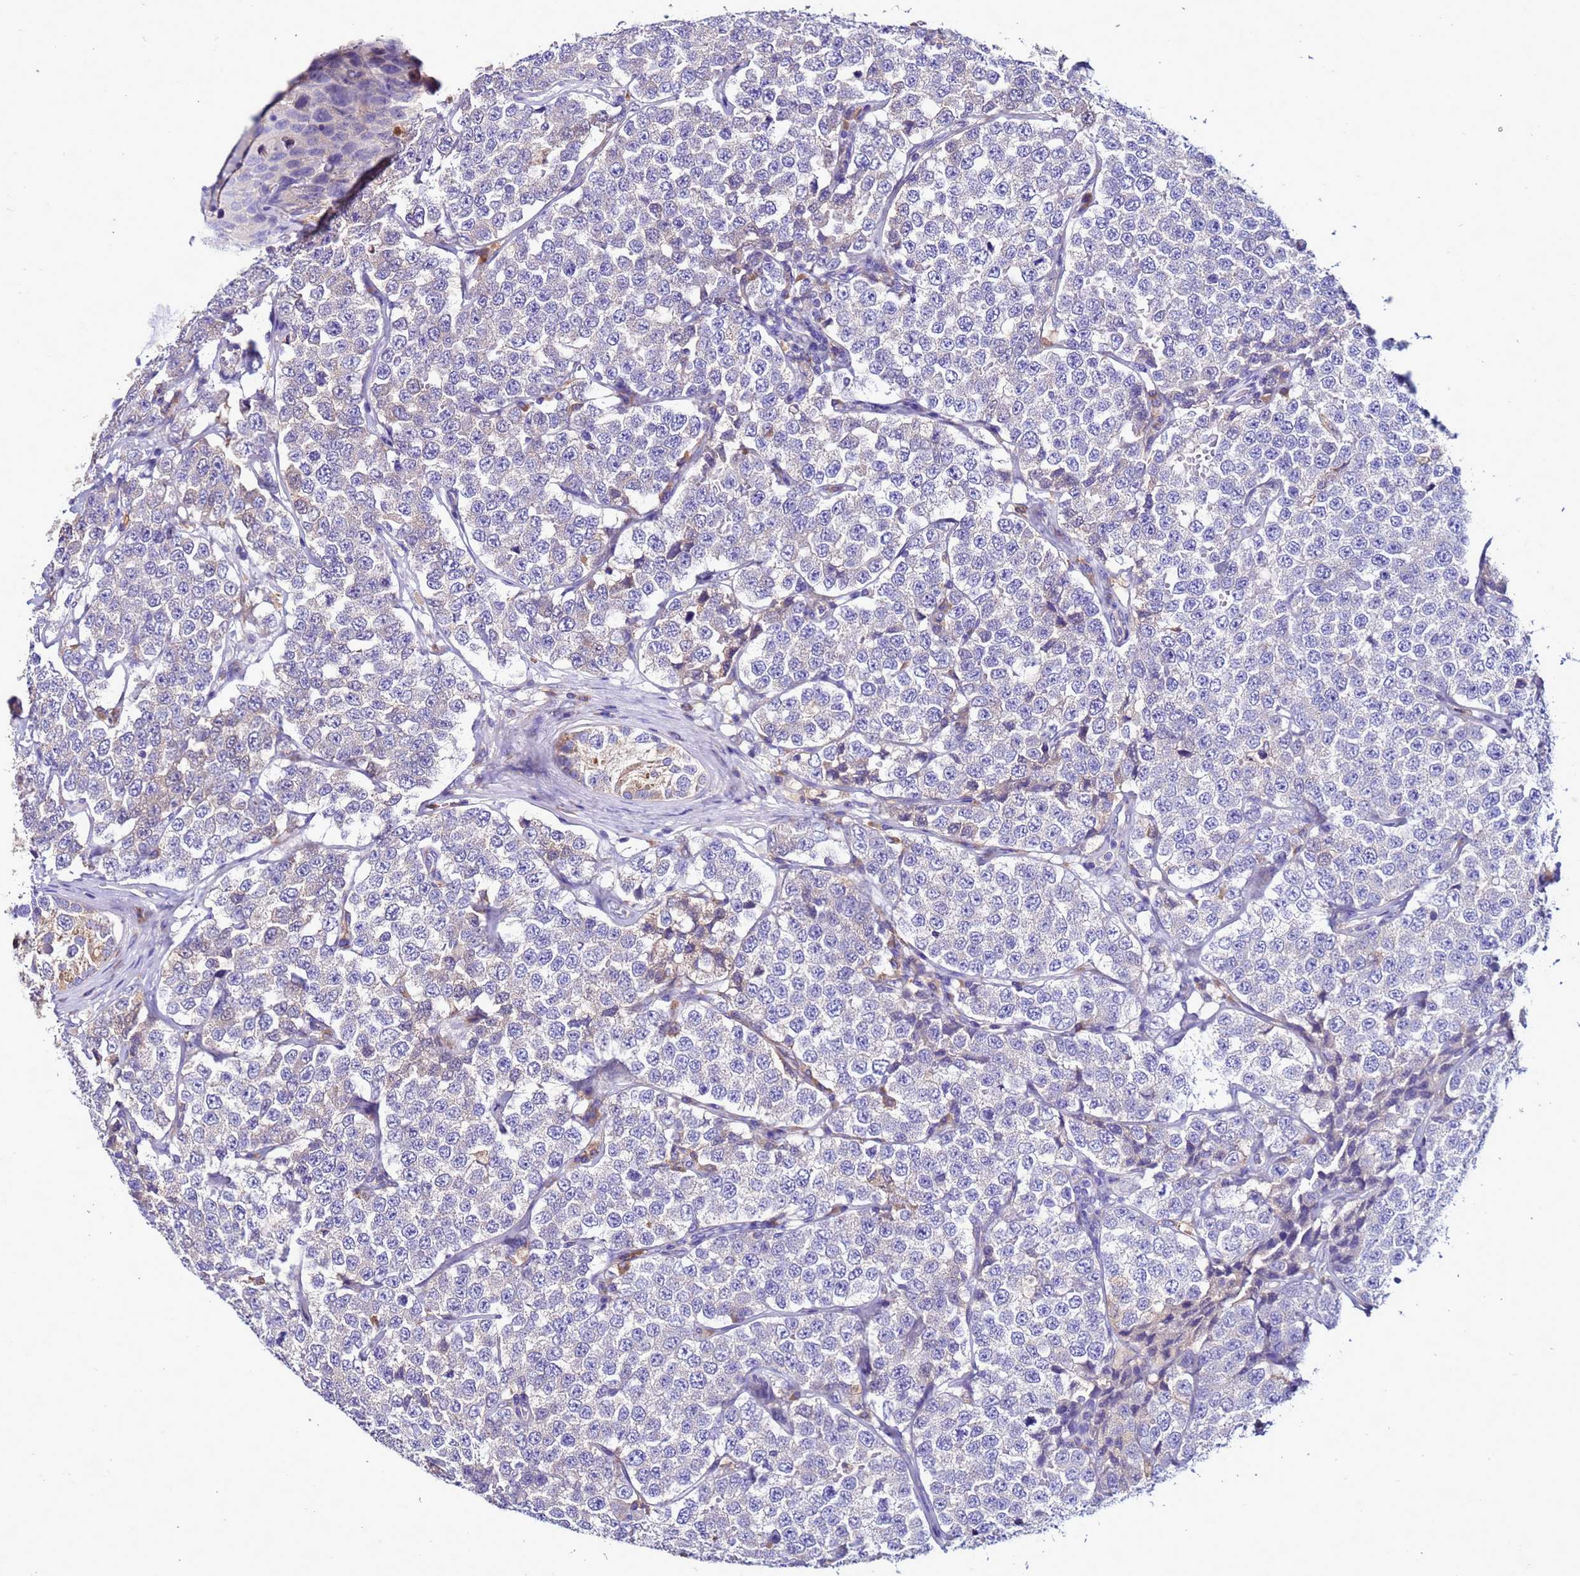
{"staining": {"intensity": "negative", "quantity": "none", "location": "none"}, "tissue": "testis cancer", "cell_type": "Tumor cells", "image_type": "cancer", "snomed": [{"axis": "morphology", "description": "Seminoma, NOS"}, {"axis": "topography", "description": "Testis"}], "caption": "Immunohistochemistry micrograph of neoplastic tissue: human testis cancer (seminoma) stained with DAB exhibits no significant protein staining in tumor cells. The staining is performed using DAB brown chromogen with nuclei counter-stained in using hematoxylin.", "gene": "ANTKMT", "patient": {"sex": "male", "age": 34}}